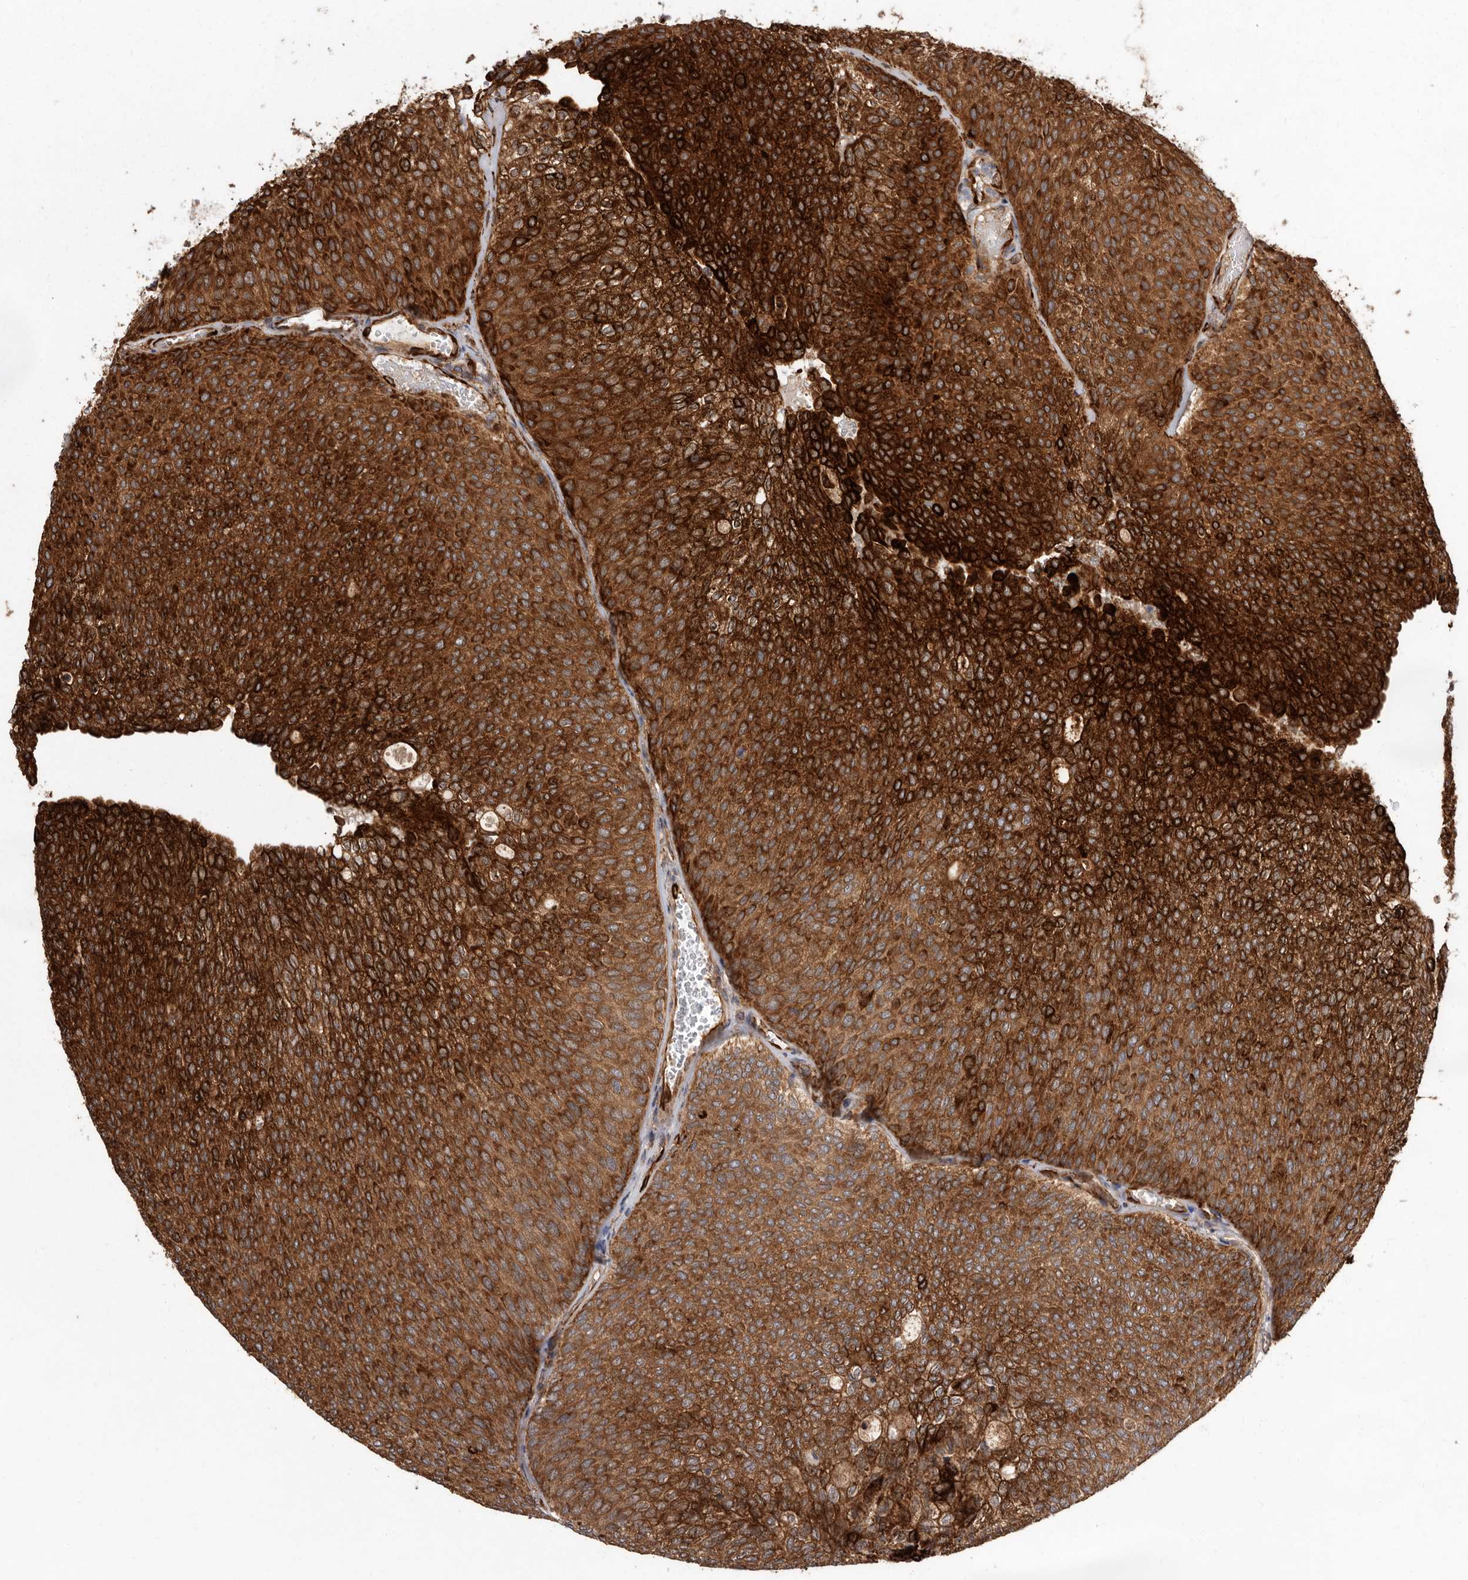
{"staining": {"intensity": "strong", "quantity": ">75%", "location": "cytoplasmic/membranous"}, "tissue": "urothelial cancer", "cell_type": "Tumor cells", "image_type": "cancer", "snomed": [{"axis": "morphology", "description": "Urothelial carcinoma, Low grade"}, {"axis": "topography", "description": "Urinary bladder"}], "caption": "High-power microscopy captured an immunohistochemistry histopathology image of urothelial carcinoma (low-grade), revealing strong cytoplasmic/membranous staining in about >75% of tumor cells.", "gene": "FLAD1", "patient": {"sex": "female", "age": 79}}